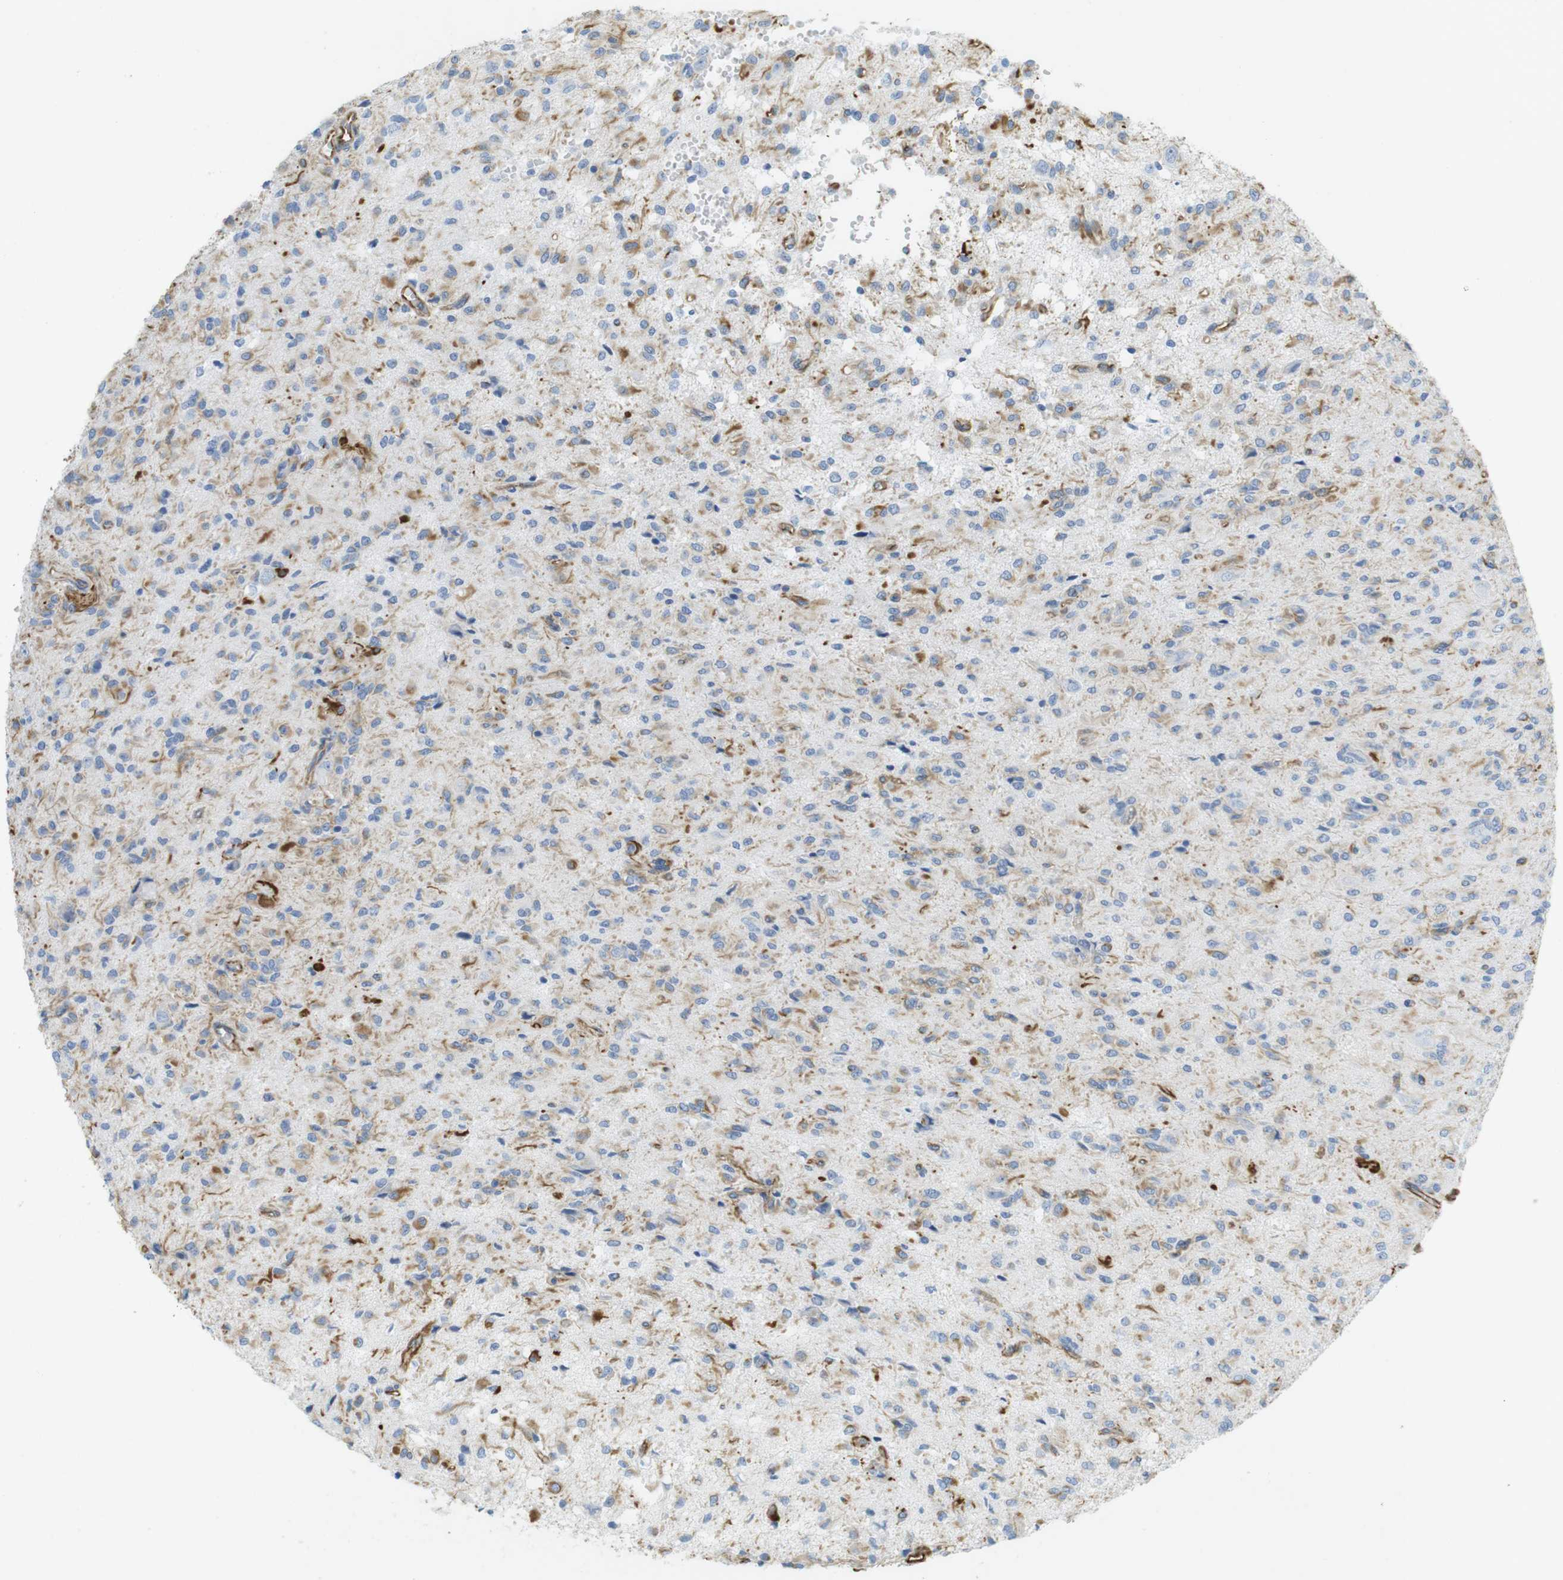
{"staining": {"intensity": "moderate", "quantity": "<25%", "location": "cytoplasmic/membranous"}, "tissue": "glioma", "cell_type": "Tumor cells", "image_type": "cancer", "snomed": [{"axis": "morphology", "description": "Glioma, malignant, High grade"}, {"axis": "topography", "description": "Brain"}], "caption": "This is an image of immunohistochemistry (IHC) staining of high-grade glioma (malignant), which shows moderate expression in the cytoplasmic/membranous of tumor cells.", "gene": "MS4A10", "patient": {"sex": "female", "age": 59}}